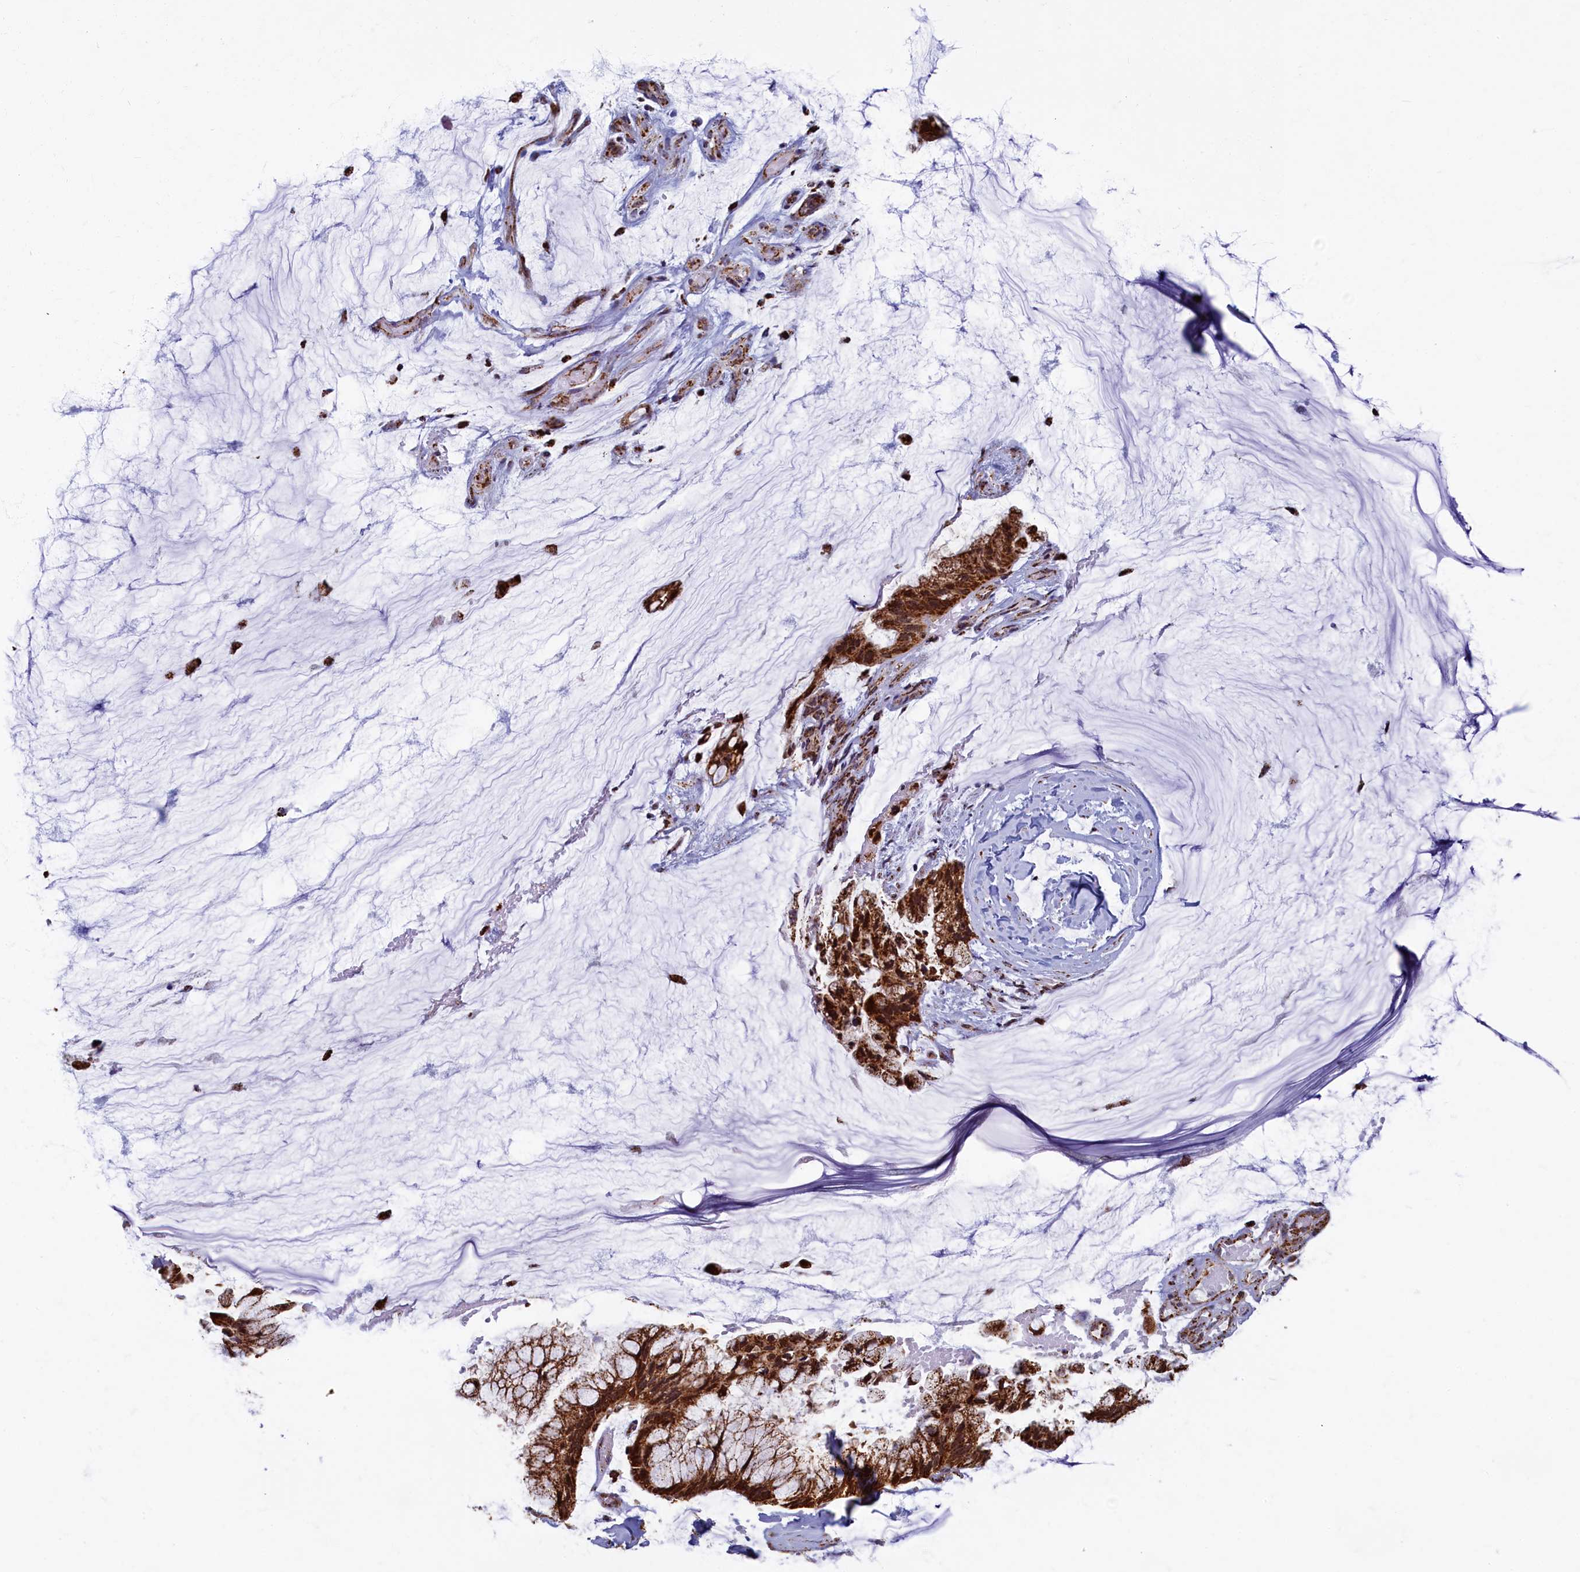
{"staining": {"intensity": "strong", "quantity": ">75%", "location": "cytoplasmic/membranous"}, "tissue": "ovarian cancer", "cell_type": "Tumor cells", "image_type": "cancer", "snomed": [{"axis": "morphology", "description": "Cystadenocarcinoma, mucinous, NOS"}, {"axis": "topography", "description": "Ovary"}], "caption": "Protein expression analysis of human ovarian cancer (mucinous cystadenocarcinoma) reveals strong cytoplasmic/membranous expression in about >75% of tumor cells. Nuclei are stained in blue.", "gene": "SPR", "patient": {"sex": "female", "age": 39}}